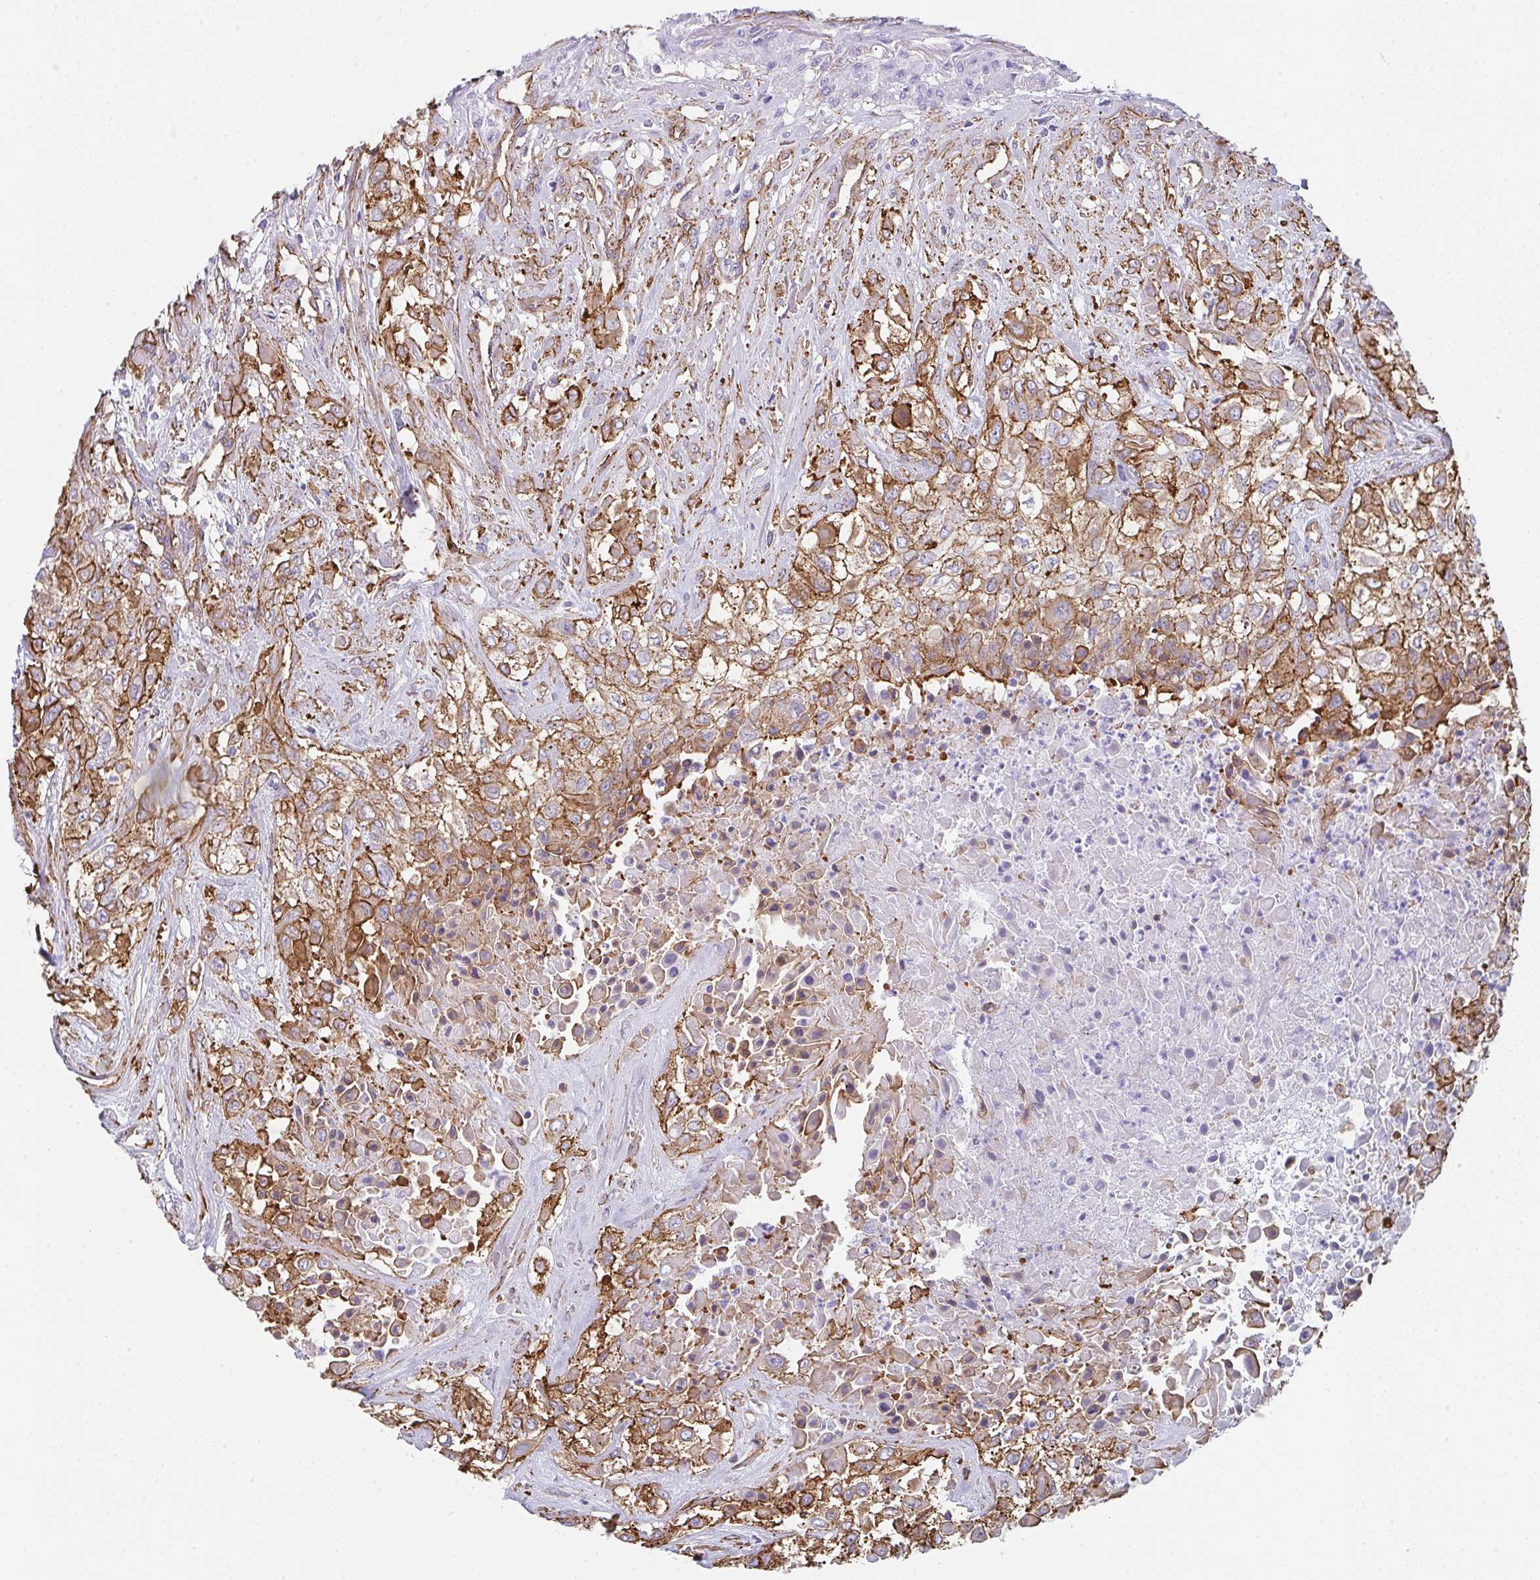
{"staining": {"intensity": "moderate", "quantity": ">75%", "location": "cytoplasmic/membranous"}, "tissue": "urothelial cancer", "cell_type": "Tumor cells", "image_type": "cancer", "snomed": [{"axis": "morphology", "description": "Urothelial carcinoma, High grade"}, {"axis": "topography", "description": "Urinary bladder"}], "caption": "Urothelial cancer was stained to show a protein in brown. There is medium levels of moderate cytoplasmic/membranous staining in about >75% of tumor cells. (brown staining indicates protein expression, while blue staining denotes nuclei).", "gene": "DBN1", "patient": {"sex": "male", "age": 57}}